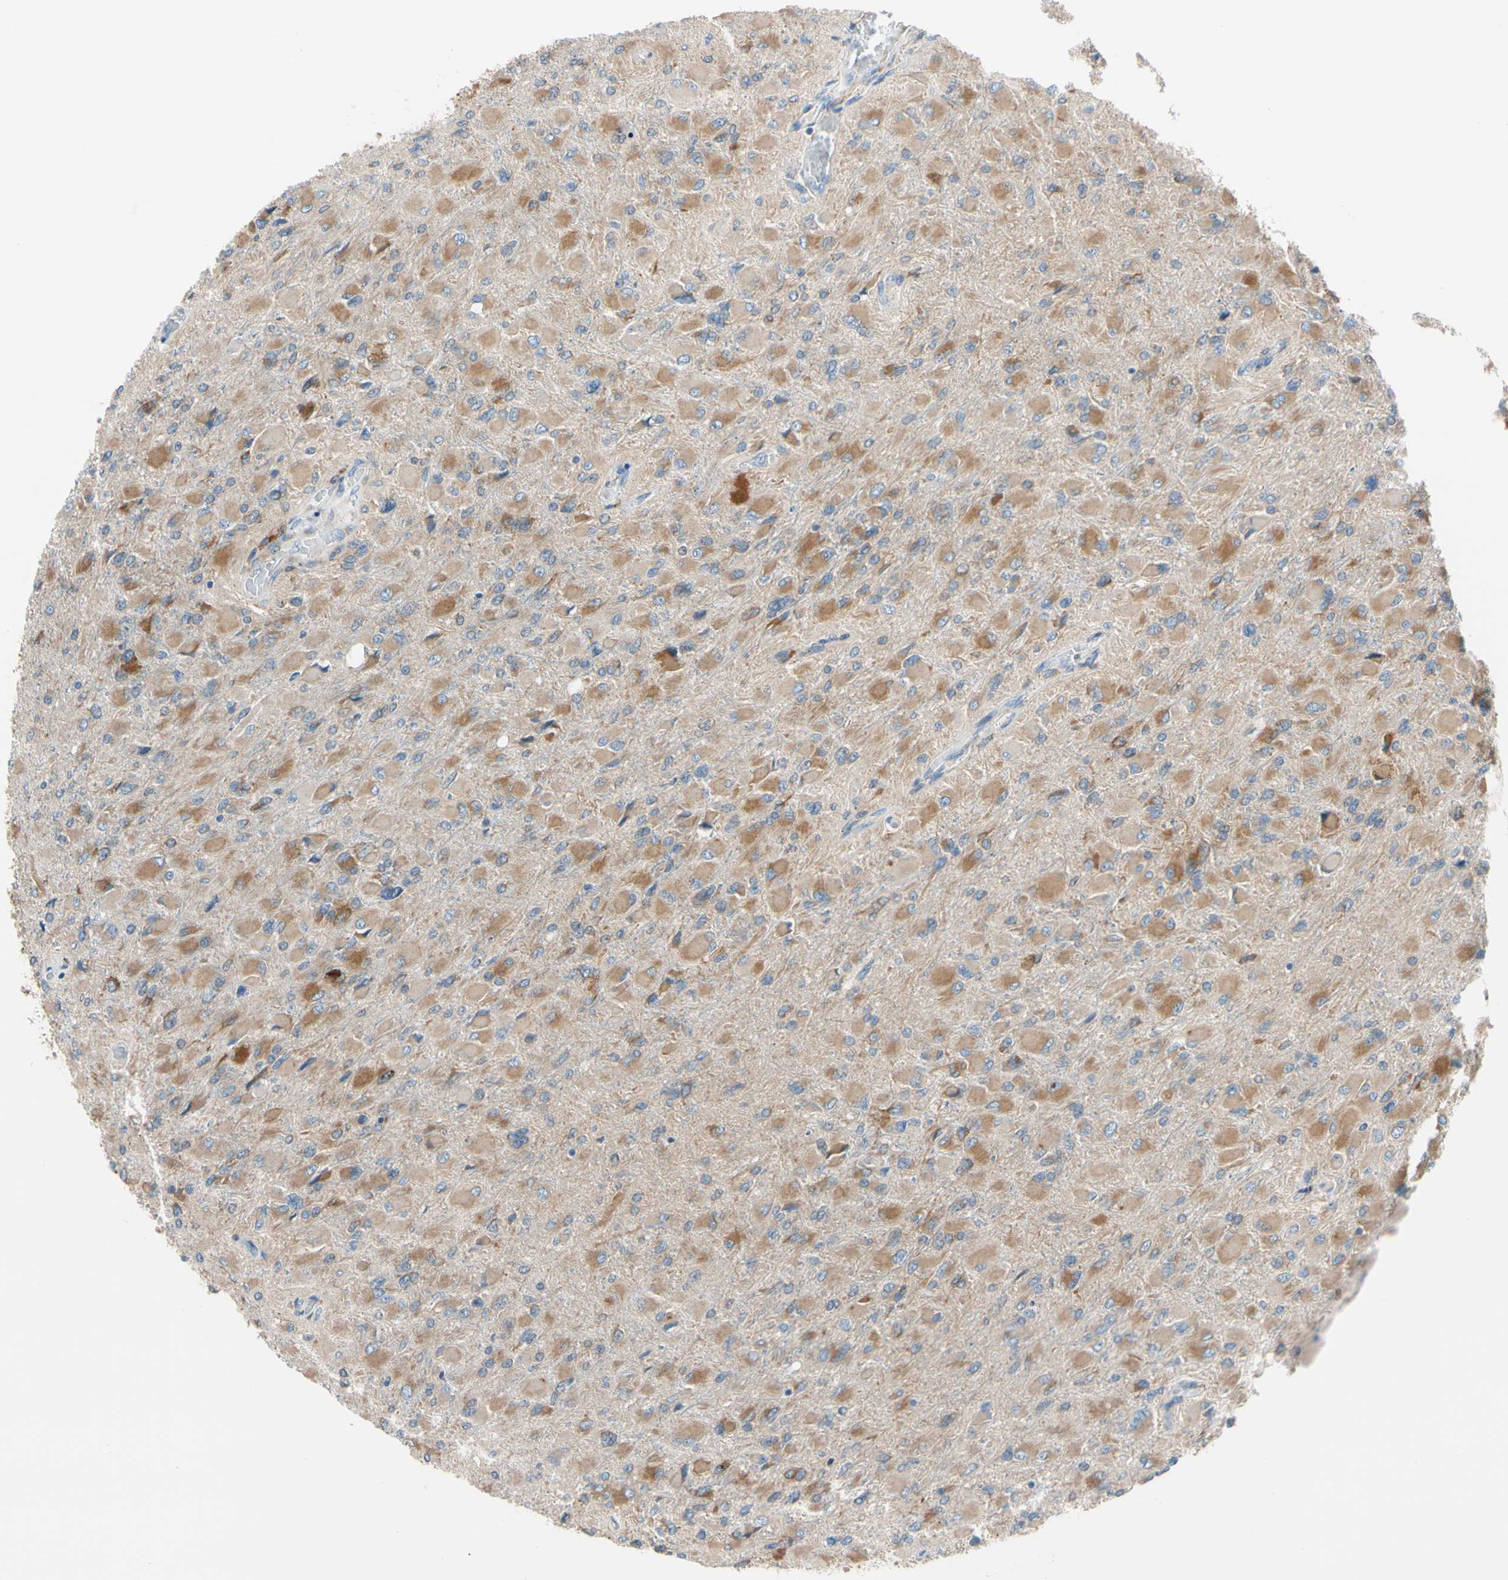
{"staining": {"intensity": "moderate", "quantity": ">75%", "location": "cytoplasmic/membranous"}, "tissue": "glioma", "cell_type": "Tumor cells", "image_type": "cancer", "snomed": [{"axis": "morphology", "description": "Glioma, malignant, High grade"}, {"axis": "topography", "description": "Cerebral cortex"}], "caption": "The histopathology image shows staining of glioma, revealing moderate cytoplasmic/membranous protein positivity (brown color) within tumor cells.", "gene": "LRPAP1", "patient": {"sex": "female", "age": 36}}